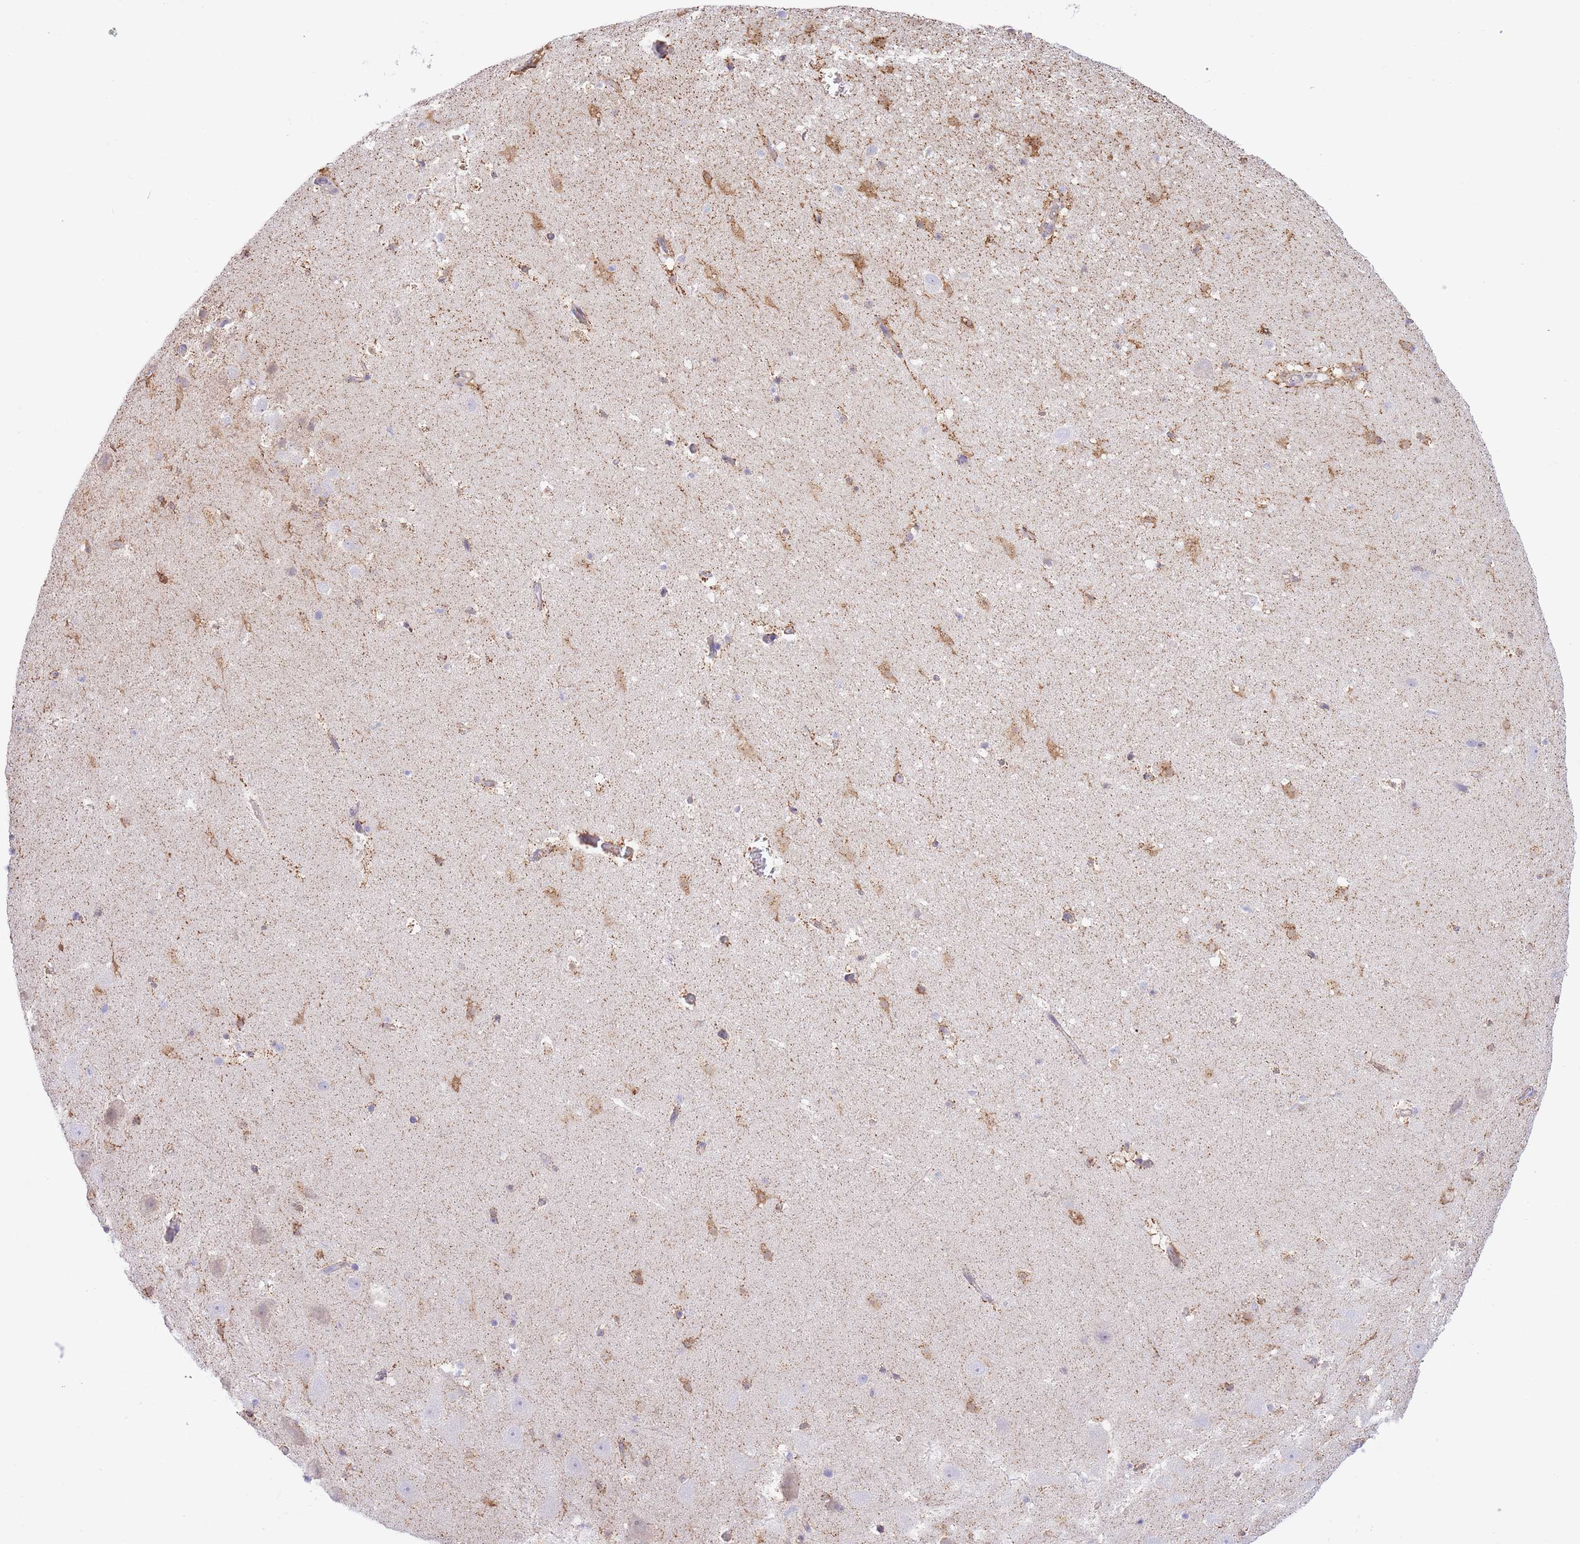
{"staining": {"intensity": "moderate", "quantity": "25%-75%", "location": "cytoplasmic/membranous"}, "tissue": "hippocampus", "cell_type": "Glial cells", "image_type": "normal", "snomed": [{"axis": "morphology", "description": "Normal tissue, NOS"}, {"axis": "topography", "description": "Hippocampus"}], "caption": "Immunohistochemistry (IHC) of benign hippocampus exhibits medium levels of moderate cytoplasmic/membranous expression in about 25%-75% of glial cells.", "gene": "PGM1", "patient": {"sex": "male", "age": 37}}